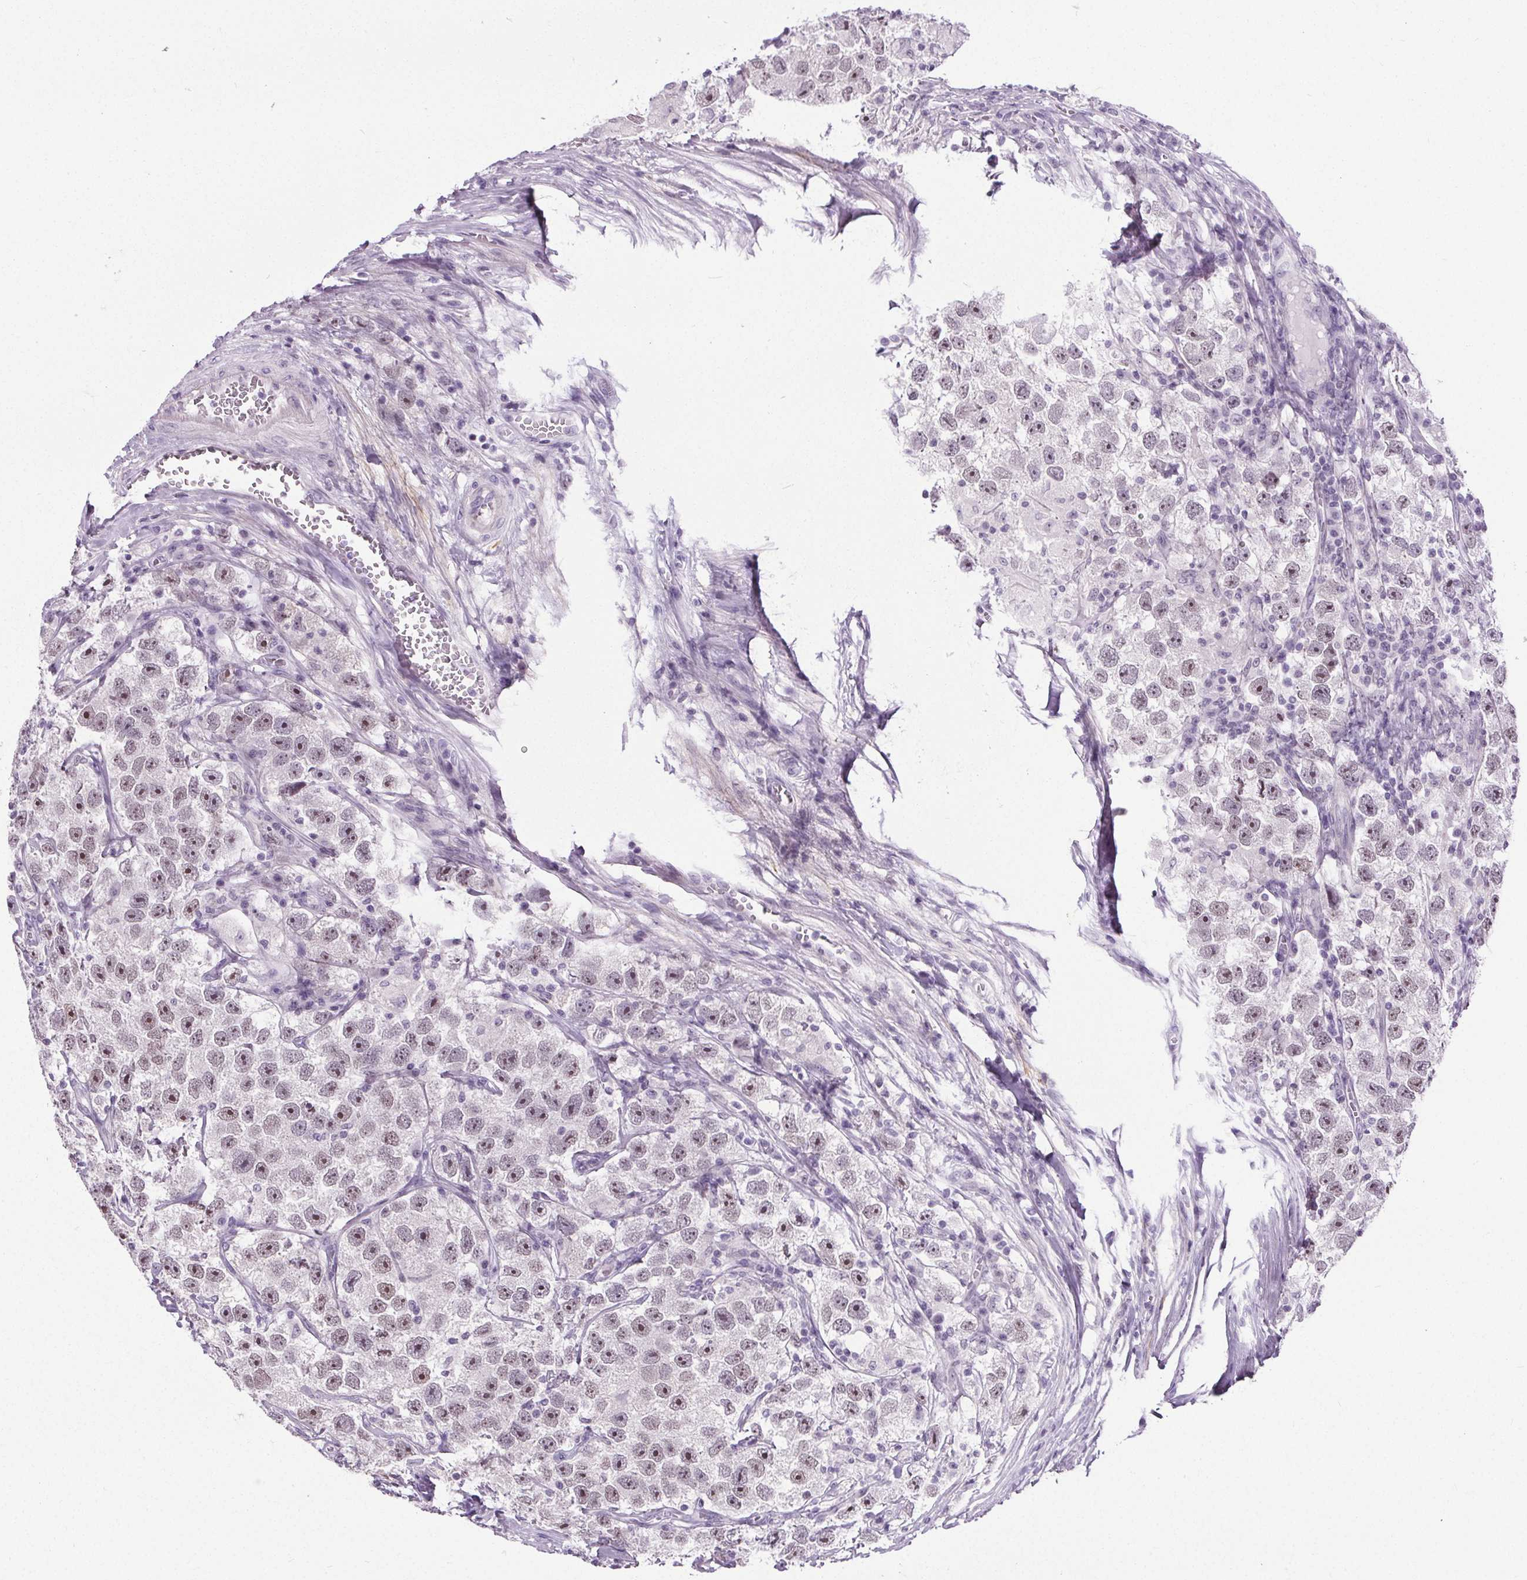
{"staining": {"intensity": "moderate", "quantity": ">75%", "location": "nuclear"}, "tissue": "testis cancer", "cell_type": "Tumor cells", "image_type": "cancer", "snomed": [{"axis": "morphology", "description": "Seminoma, NOS"}, {"axis": "topography", "description": "Testis"}], "caption": "Immunohistochemistry image of neoplastic tissue: seminoma (testis) stained using IHC reveals medium levels of moderate protein expression localized specifically in the nuclear of tumor cells, appearing as a nuclear brown color.", "gene": "TMEM240", "patient": {"sex": "male", "age": 26}}